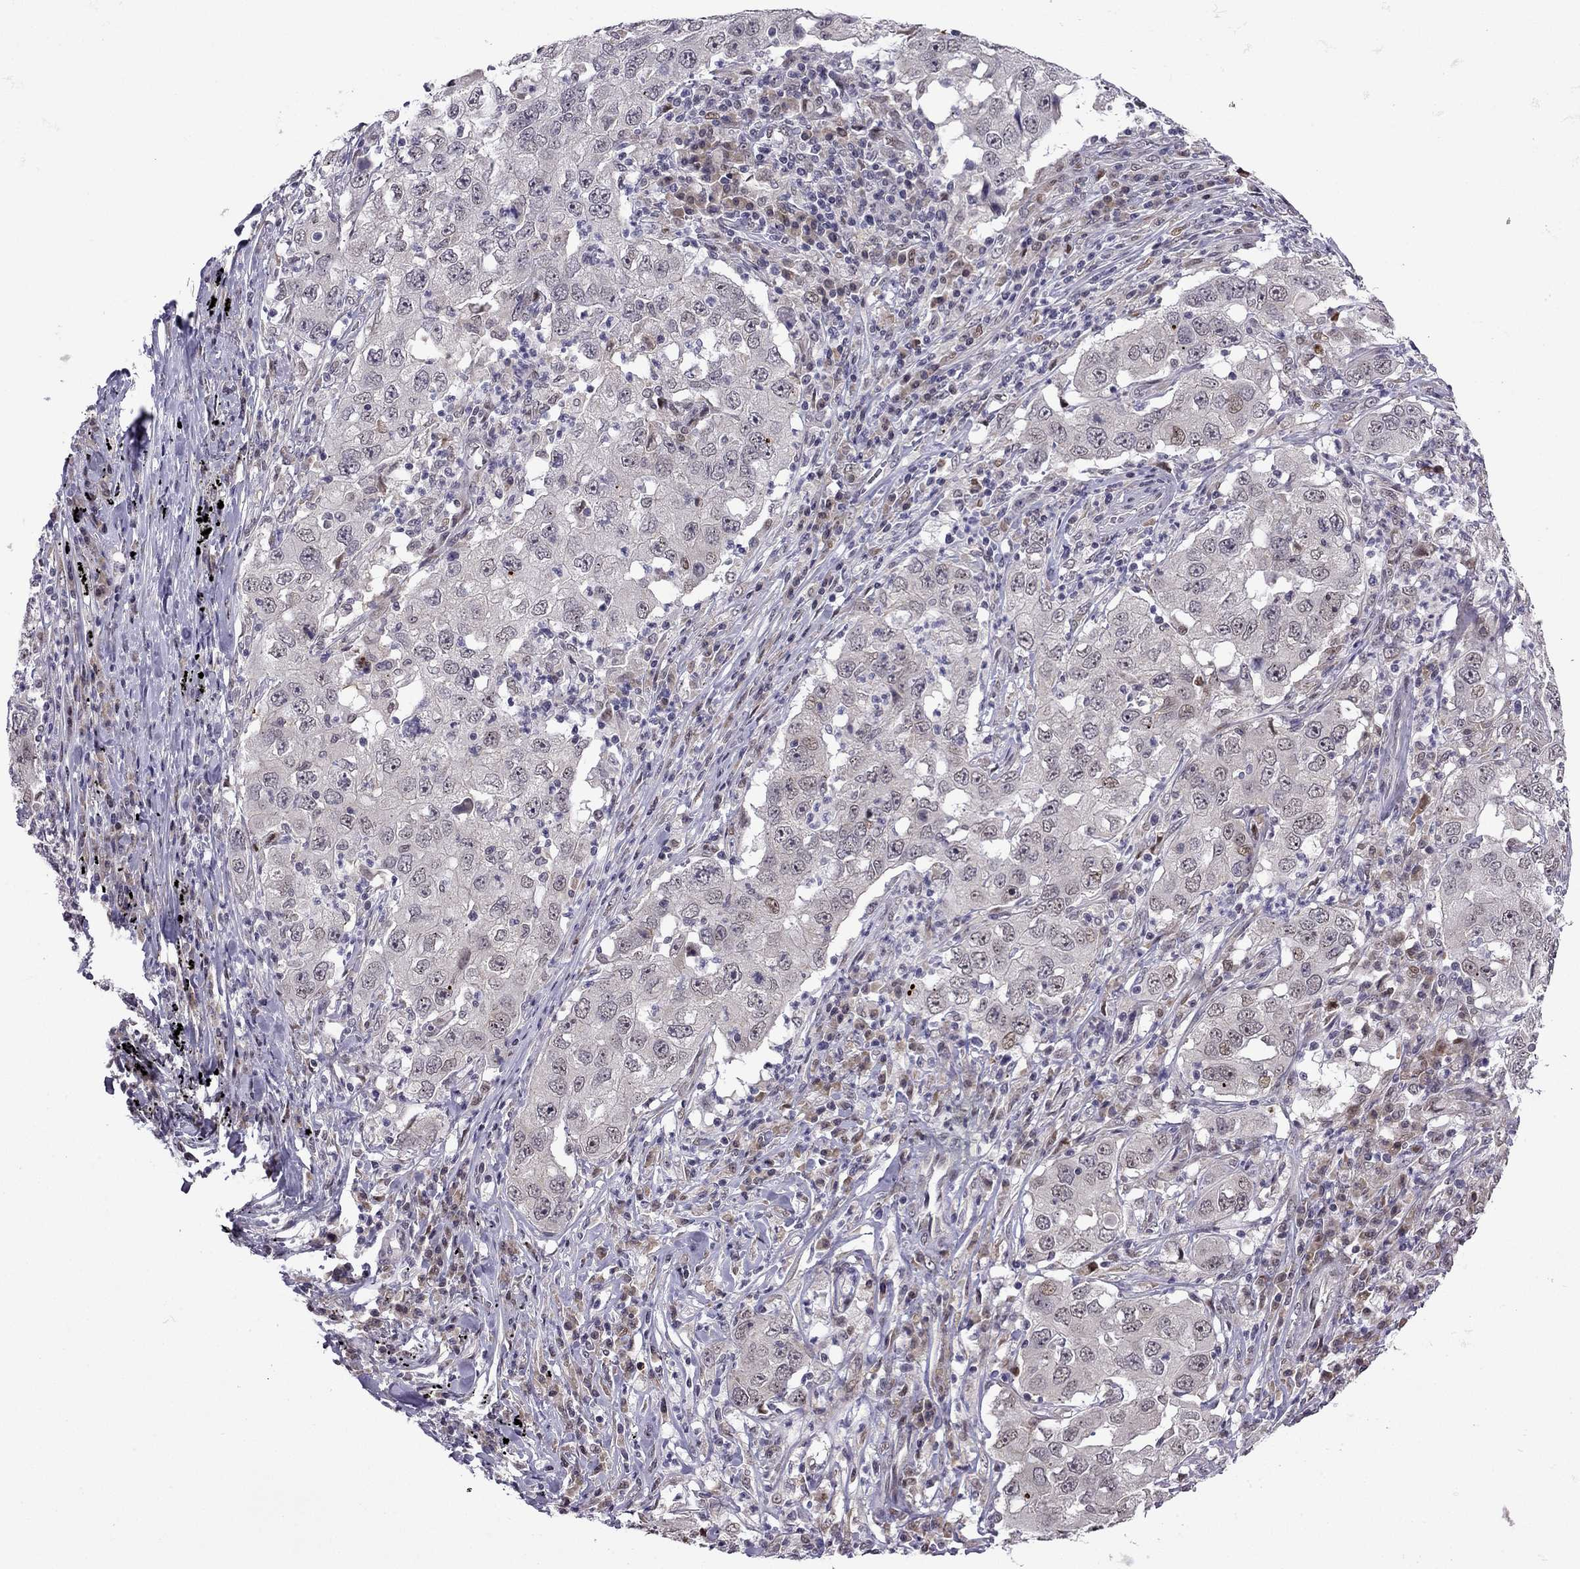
{"staining": {"intensity": "negative", "quantity": "none", "location": "none"}, "tissue": "lung cancer", "cell_type": "Tumor cells", "image_type": "cancer", "snomed": [{"axis": "morphology", "description": "Adenocarcinoma, NOS"}, {"axis": "topography", "description": "Lung"}], "caption": "Immunohistochemistry (IHC) micrograph of human lung adenocarcinoma stained for a protein (brown), which shows no staining in tumor cells.", "gene": "FGF3", "patient": {"sex": "male", "age": 73}}